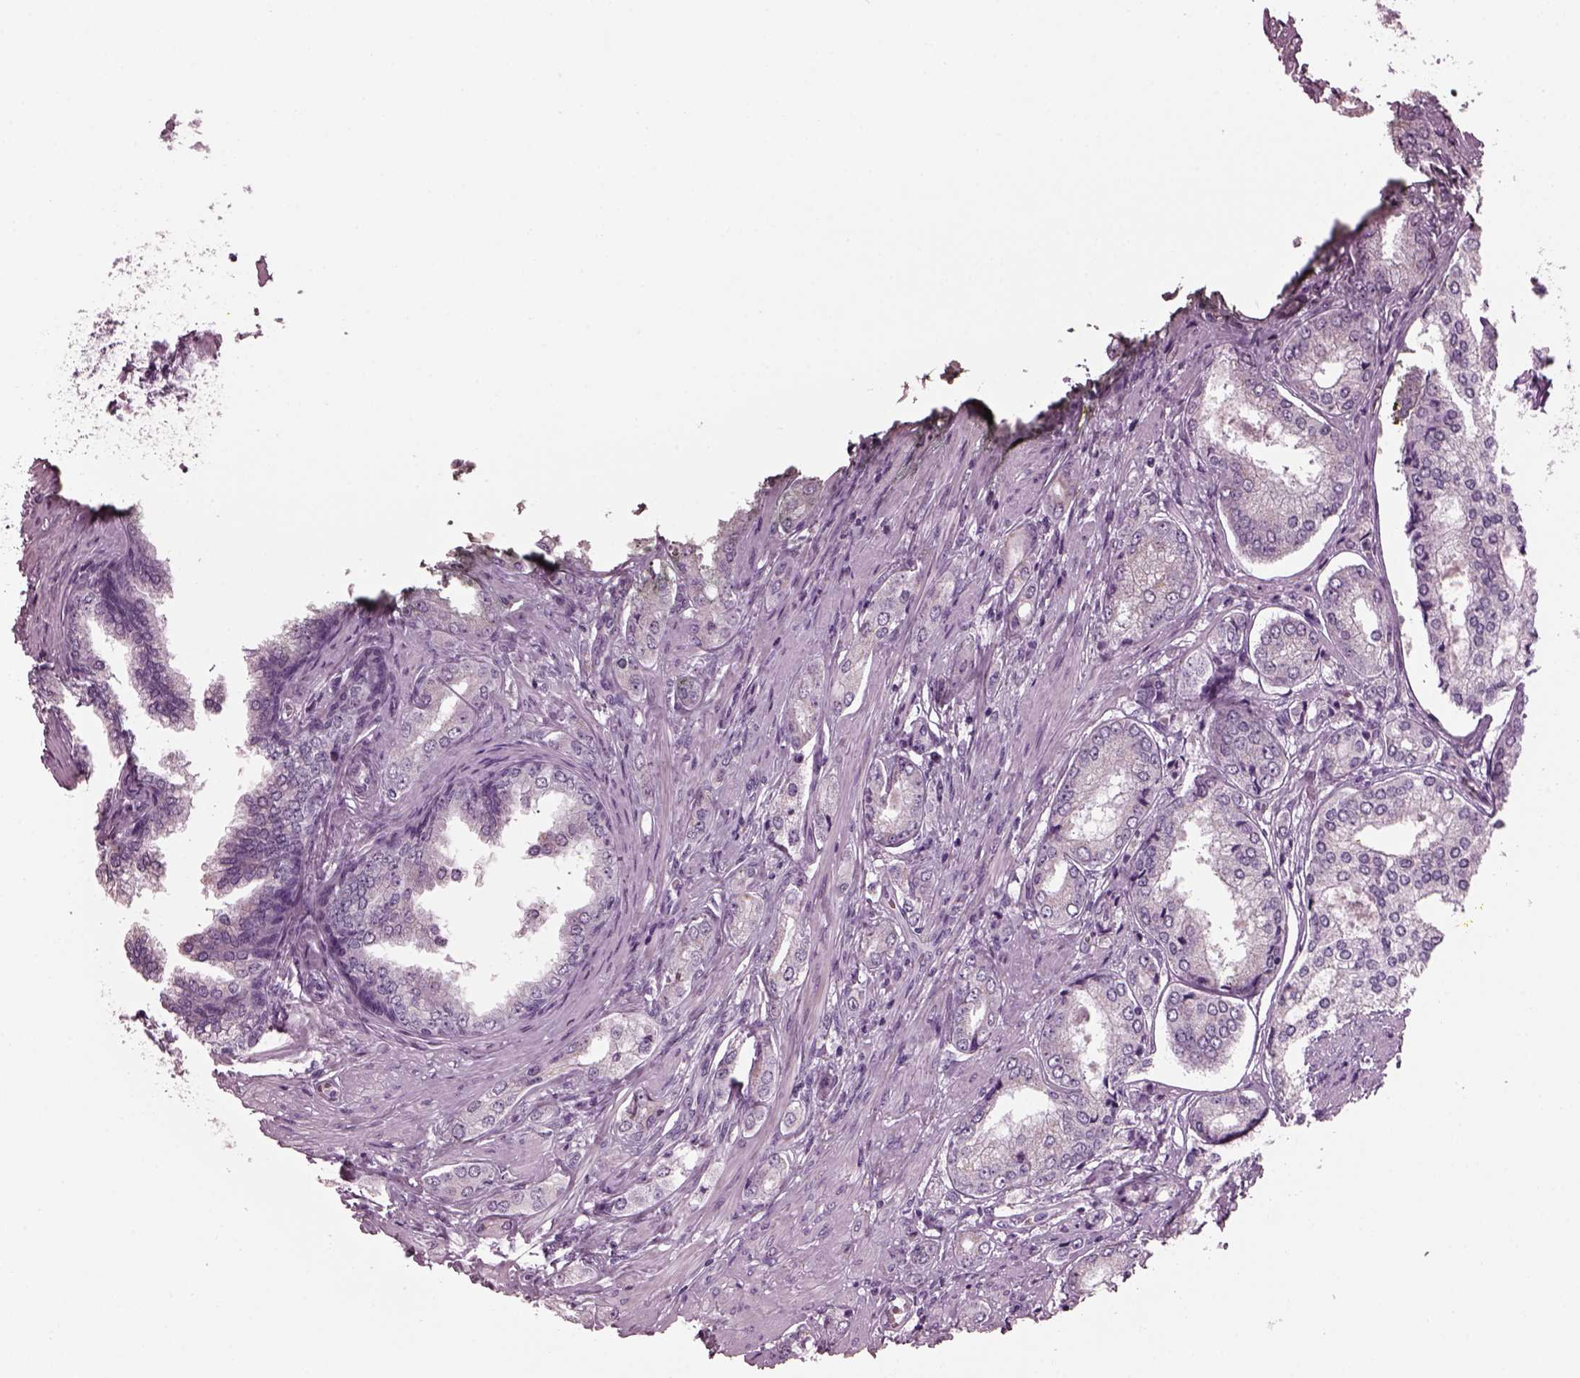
{"staining": {"intensity": "negative", "quantity": "none", "location": "none"}, "tissue": "prostate cancer", "cell_type": "Tumor cells", "image_type": "cancer", "snomed": [{"axis": "morphology", "description": "Adenocarcinoma, NOS"}, {"axis": "topography", "description": "Prostate"}], "caption": "Immunohistochemistry micrograph of prostate cancer (adenocarcinoma) stained for a protein (brown), which displays no staining in tumor cells.", "gene": "PRR9", "patient": {"sex": "male", "age": 63}}